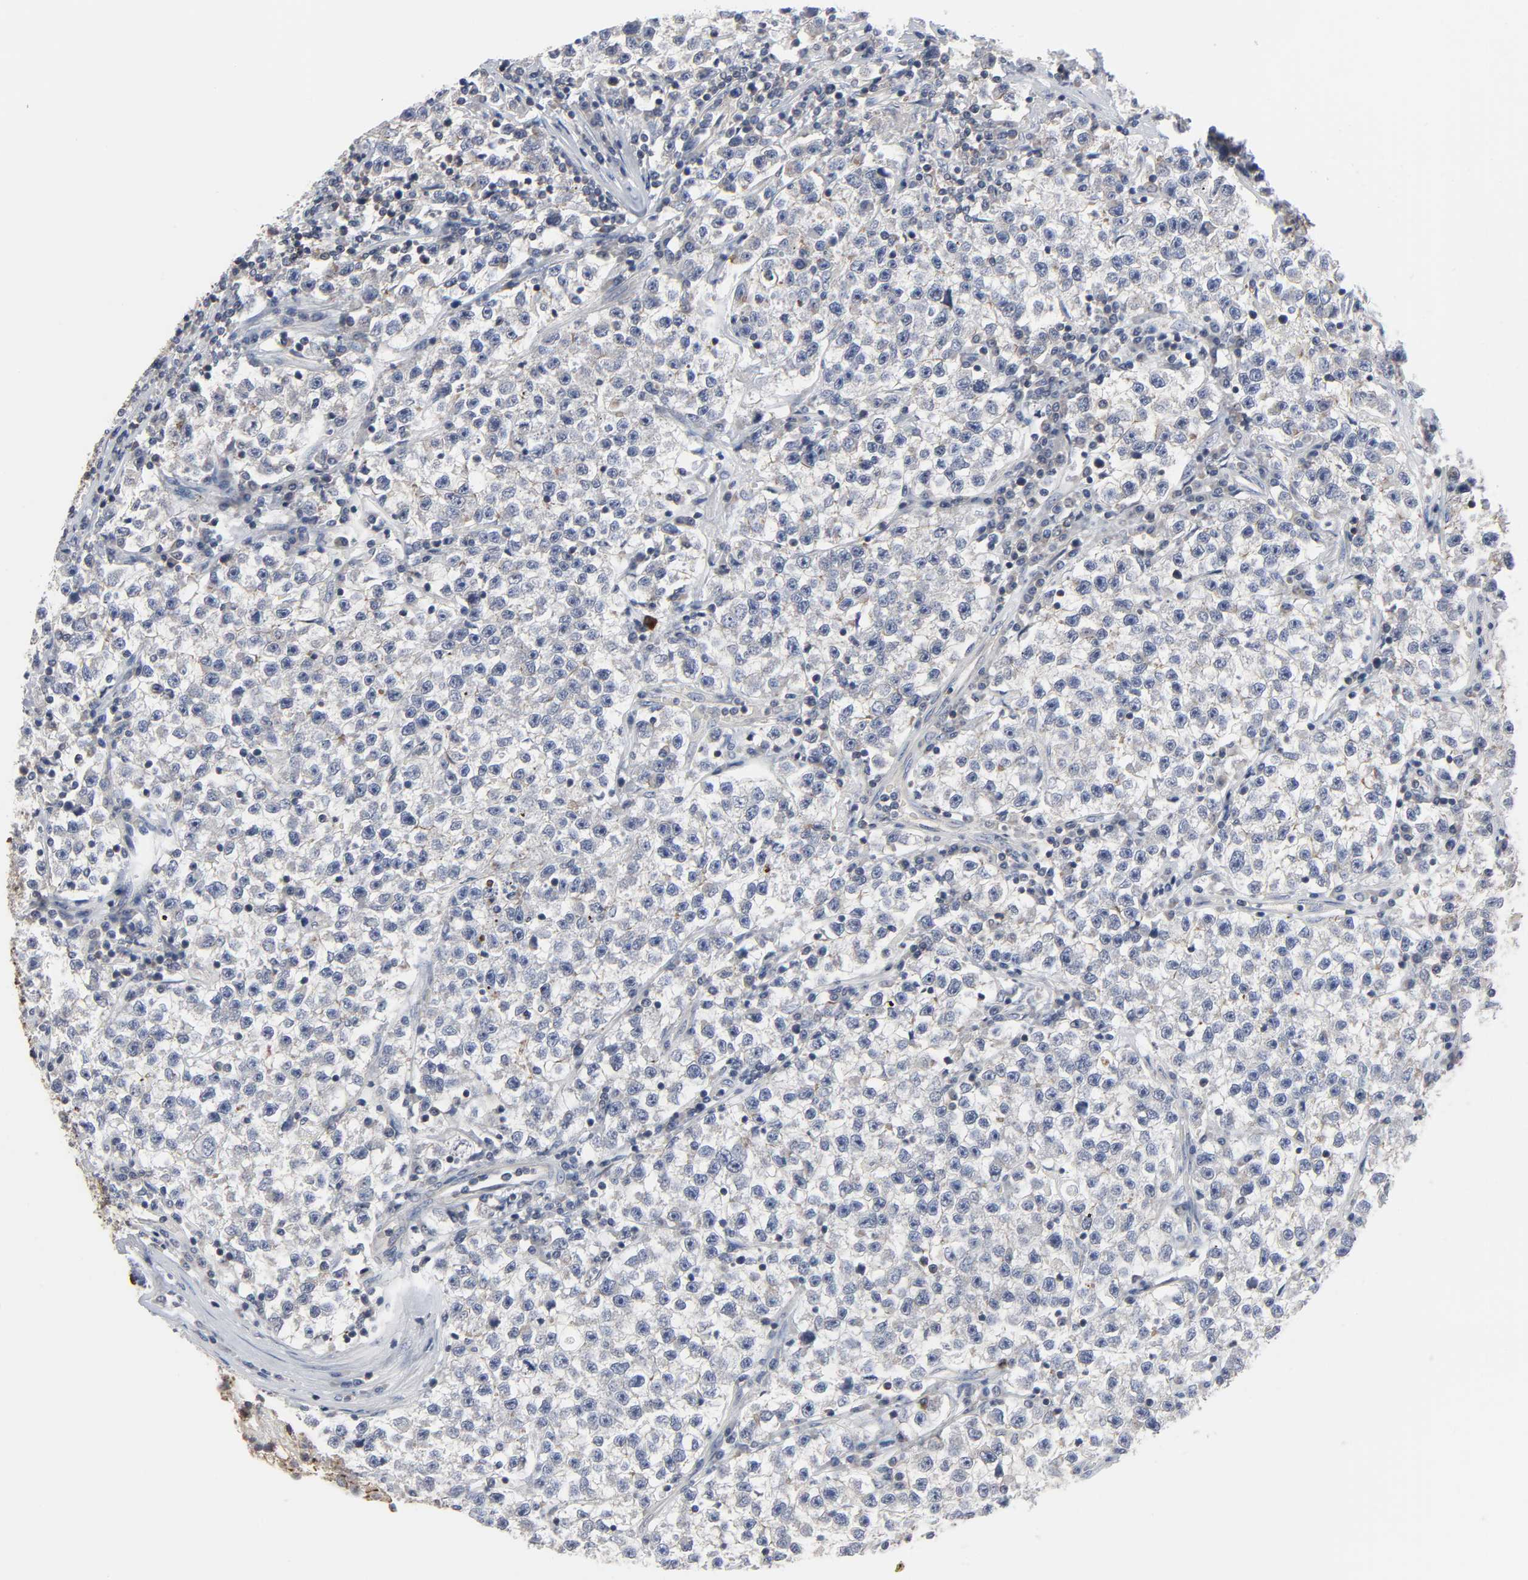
{"staining": {"intensity": "weak", "quantity": "<25%", "location": "cytoplasmic/membranous"}, "tissue": "testis cancer", "cell_type": "Tumor cells", "image_type": "cancer", "snomed": [{"axis": "morphology", "description": "Seminoma, NOS"}, {"axis": "topography", "description": "Testis"}], "caption": "Seminoma (testis) was stained to show a protein in brown. There is no significant expression in tumor cells.", "gene": "DDX10", "patient": {"sex": "male", "age": 22}}